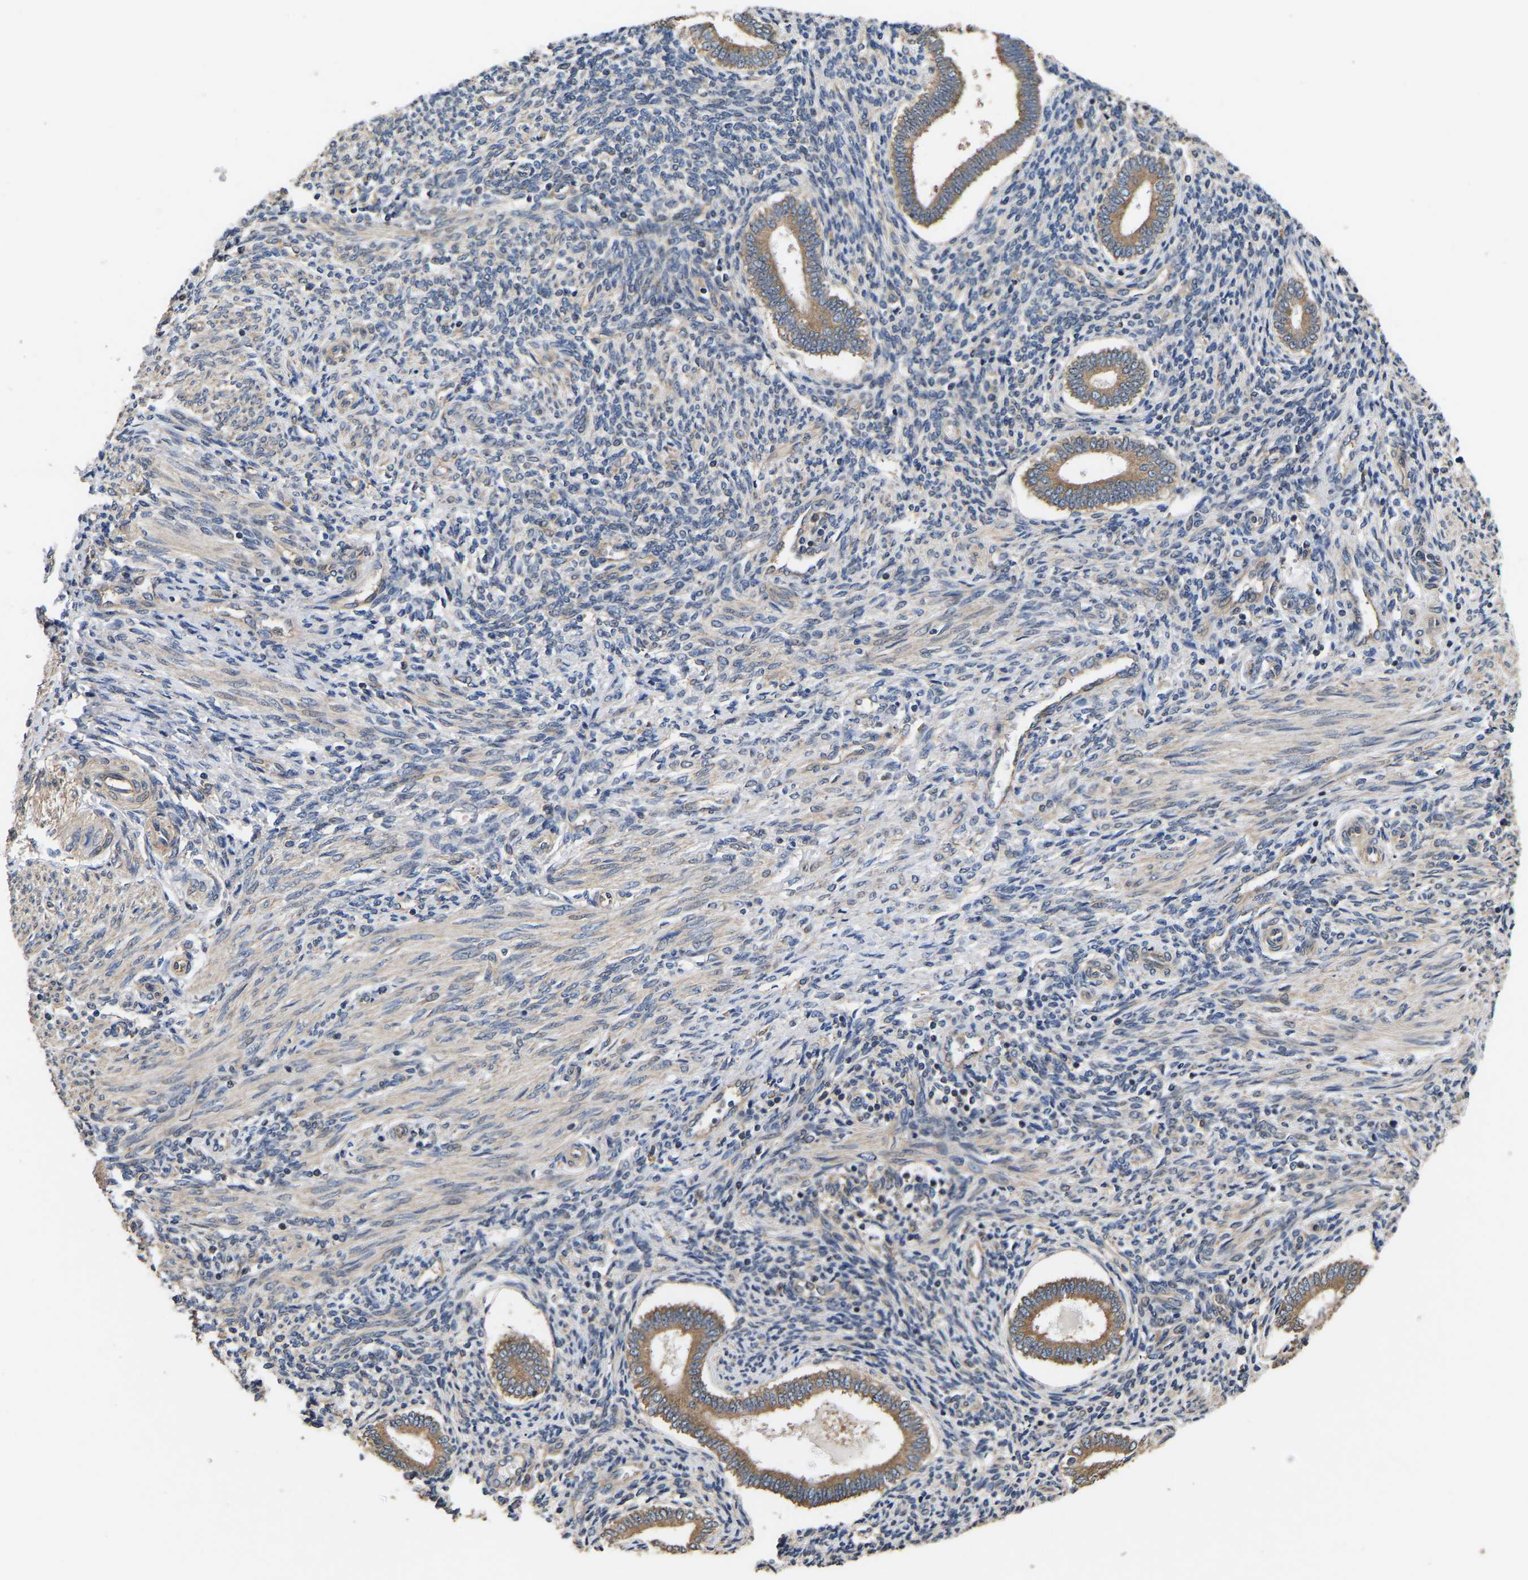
{"staining": {"intensity": "weak", "quantity": "25%-75%", "location": "cytoplasmic/membranous"}, "tissue": "endometrium", "cell_type": "Cells in endometrial stroma", "image_type": "normal", "snomed": [{"axis": "morphology", "description": "Normal tissue, NOS"}, {"axis": "topography", "description": "Endometrium"}], "caption": "This histopathology image demonstrates immunohistochemistry staining of unremarkable human endometrium, with low weak cytoplasmic/membranous staining in about 25%-75% of cells in endometrial stroma.", "gene": "AIMP2", "patient": {"sex": "female", "age": 42}}